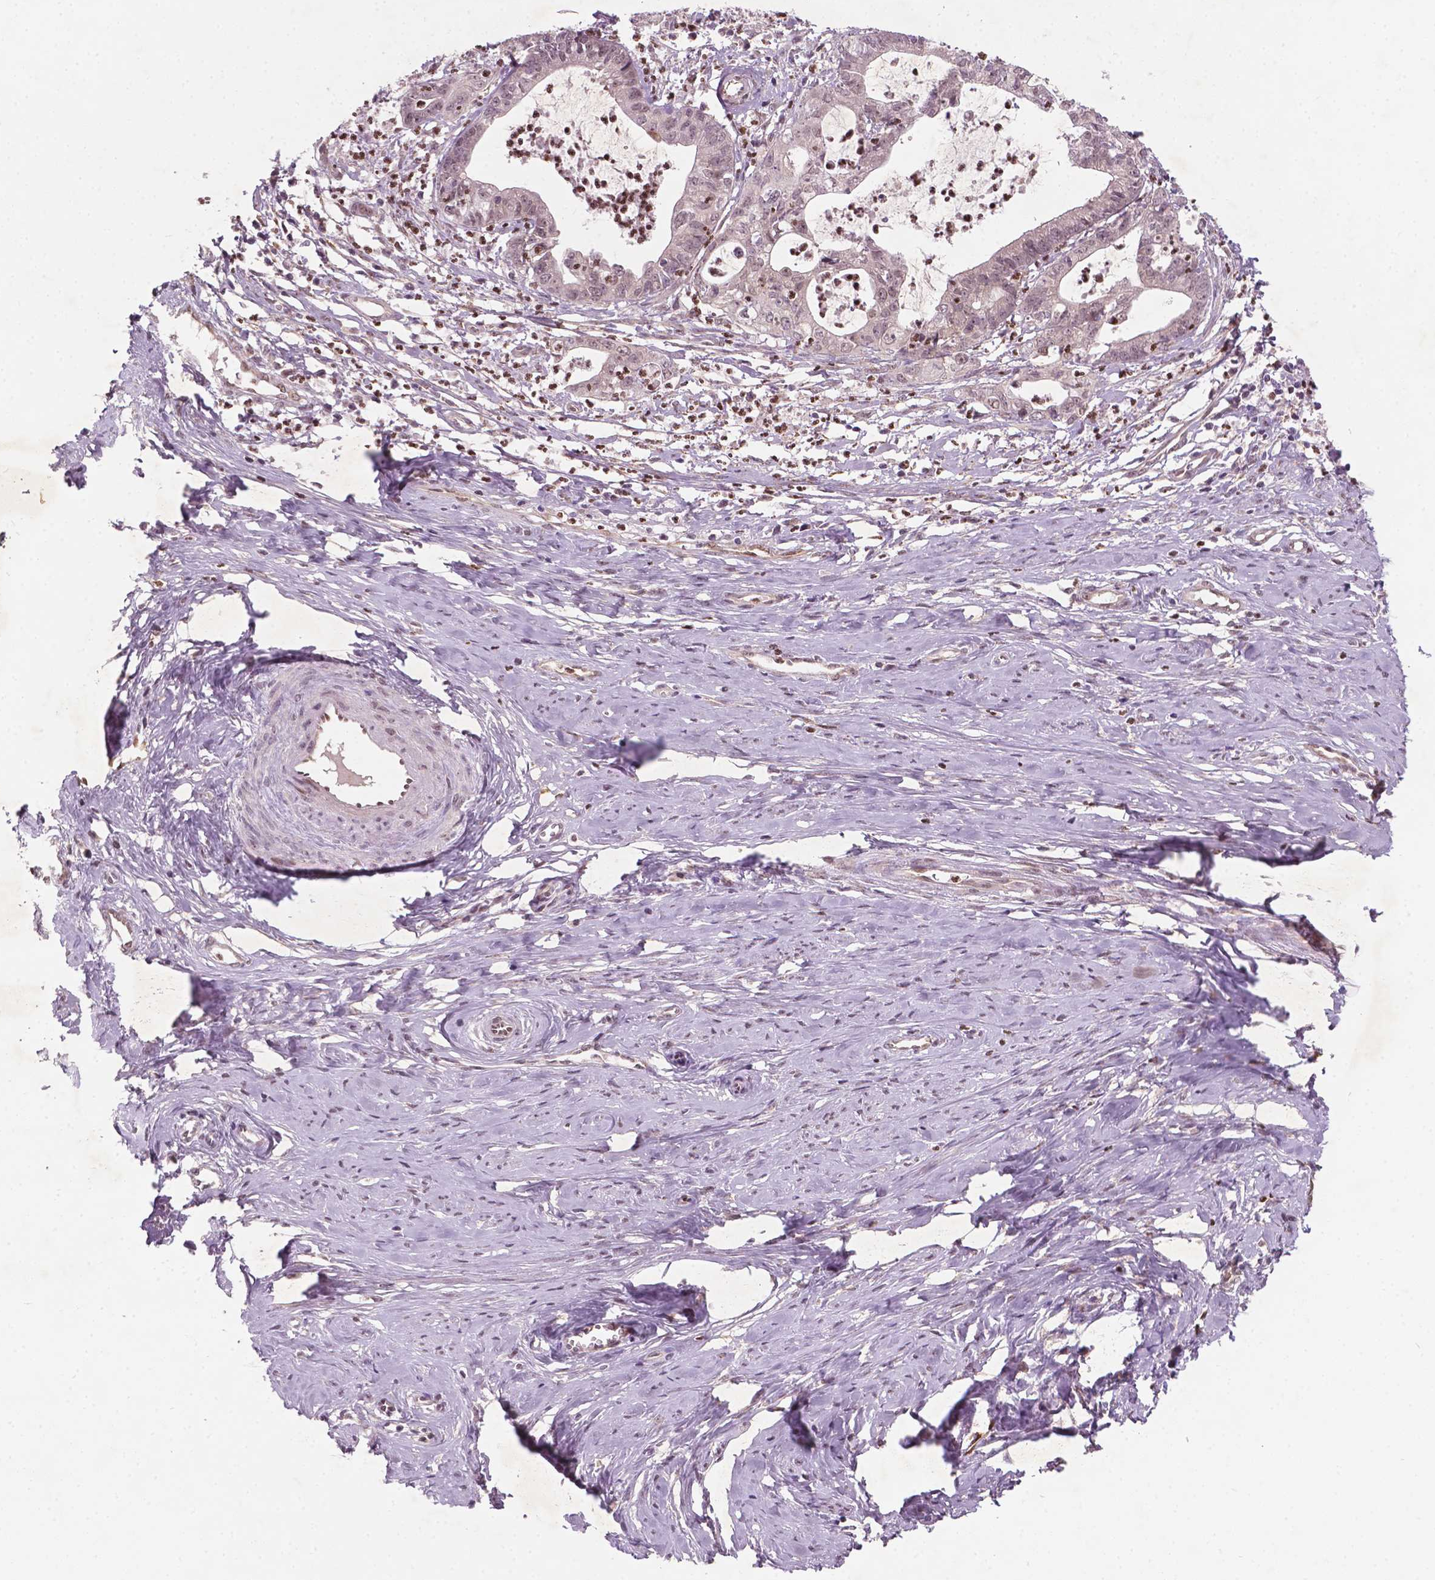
{"staining": {"intensity": "negative", "quantity": "none", "location": "none"}, "tissue": "cervical cancer", "cell_type": "Tumor cells", "image_type": "cancer", "snomed": [{"axis": "morphology", "description": "Normal tissue, NOS"}, {"axis": "morphology", "description": "Adenocarcinoma, NOS"}, {"axis": "topography", "description": "Cervix"}], "caption": "Immunohistochemical staining of human adenocarcinoma (cervical) shows no significant positivity in tumor cells.", "gene": "NFAT5", "patient": {"sex": "female", "age": 38}}